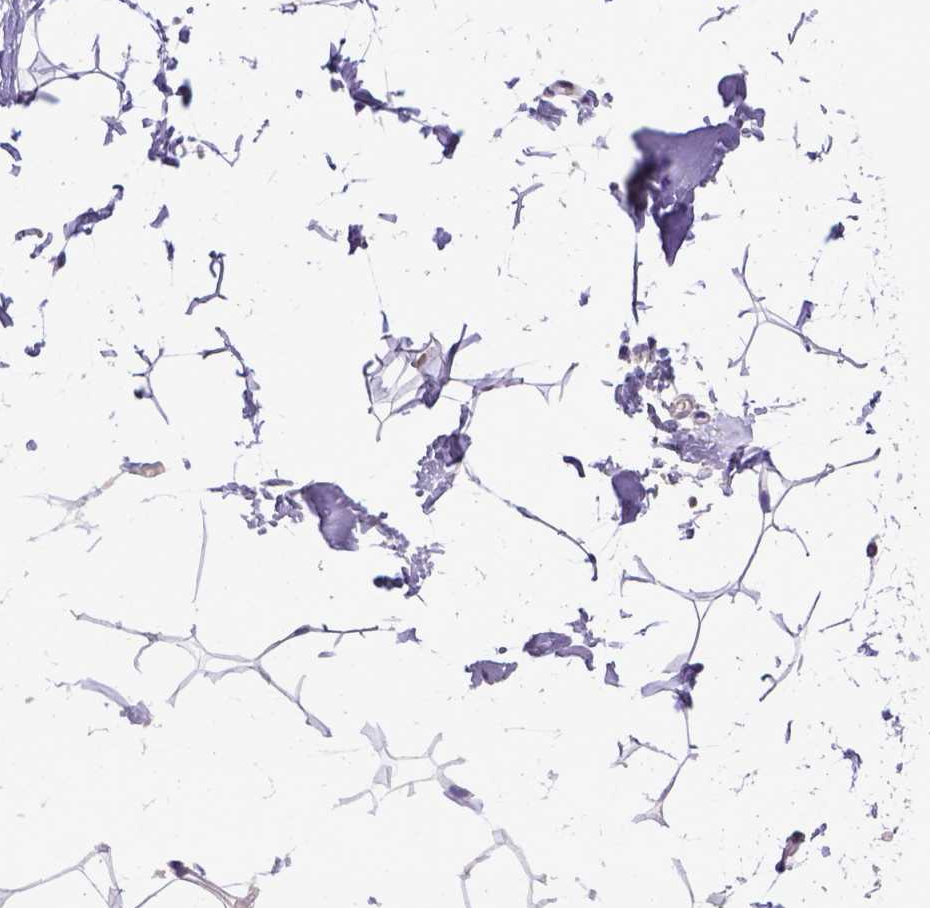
{"staining": {"intensity": "negative", "quantity": "none", "location": "none"}, "tissue": "breast", "cell_type": "Adipocytes", "image_type": "normal", "snomed": [{"axis": "morphology", "description": "Normal tissue, NOS"}, {"axis": "topography", "description": "Breast"}], "caption": "Photomicrograph shows no significant protein positivity in adipocytes of unremarkable breast.", "gene": "CDKN1A", "patient": {"sex": "female", "age": 32}}